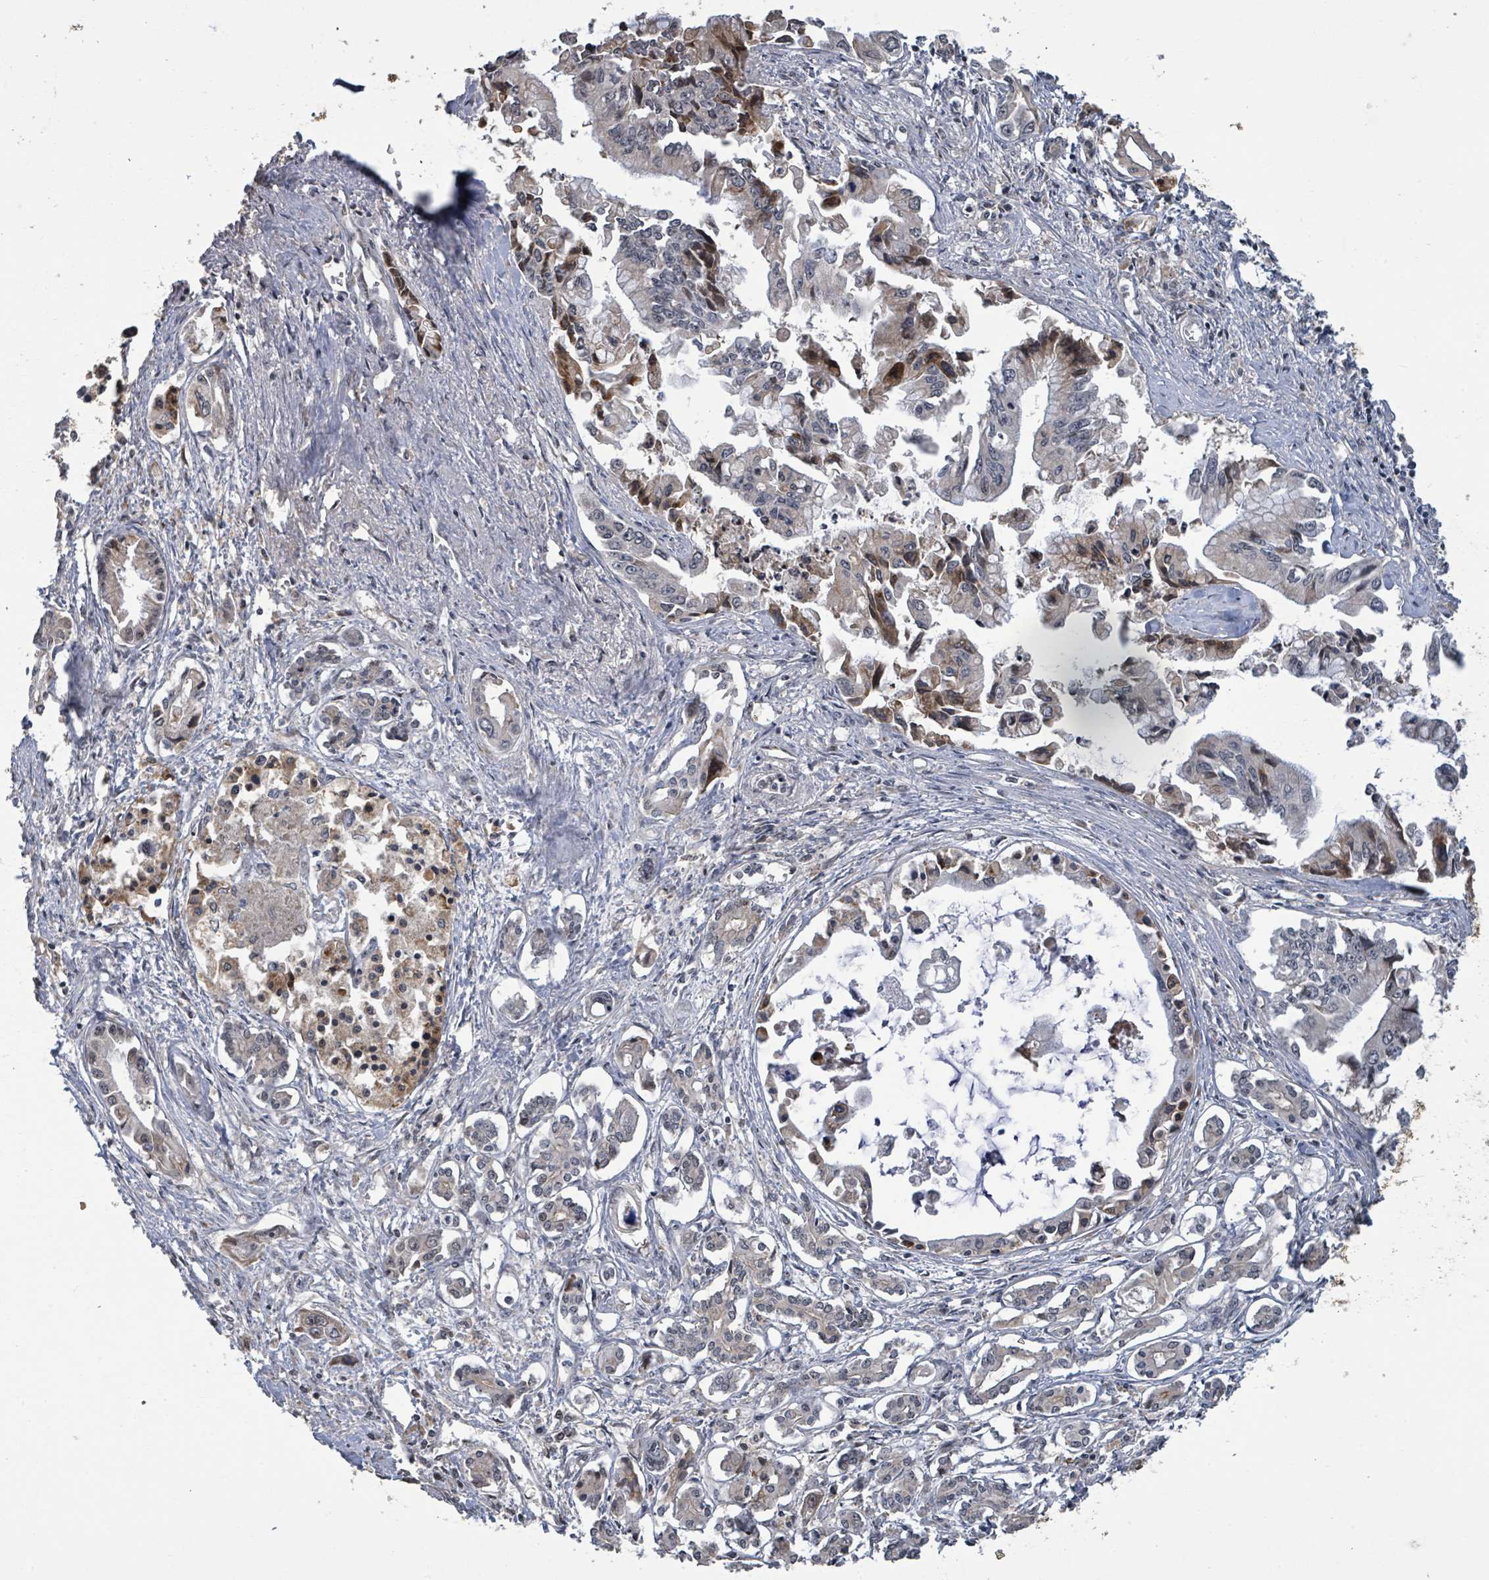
{"staining": {"intensity": "strong", "quantity": "<25%", "location": "cytoplasmic/membranous,nuclear"}, "tissue": "pancreatic cancer", "cell_type": "Tumor cells", "image_type": "cancer", "snomed": [{"axis": "morphology", "description": "Adenocarcinoma, NOS"}, {"axis": "topography", "description": "Pancreas"}], "caption": "This histopathology image shows pancreatic cancer stained with immunohistochemistry (IHC) to label a protein in brown. The cytoplasmic/membranous and nuclear of tumor cells show strong positivity for the protein. Nuclei are counter-stained blue.", "gene": "ZBTB14", "patient": {"sex": "male", "age": 84}}